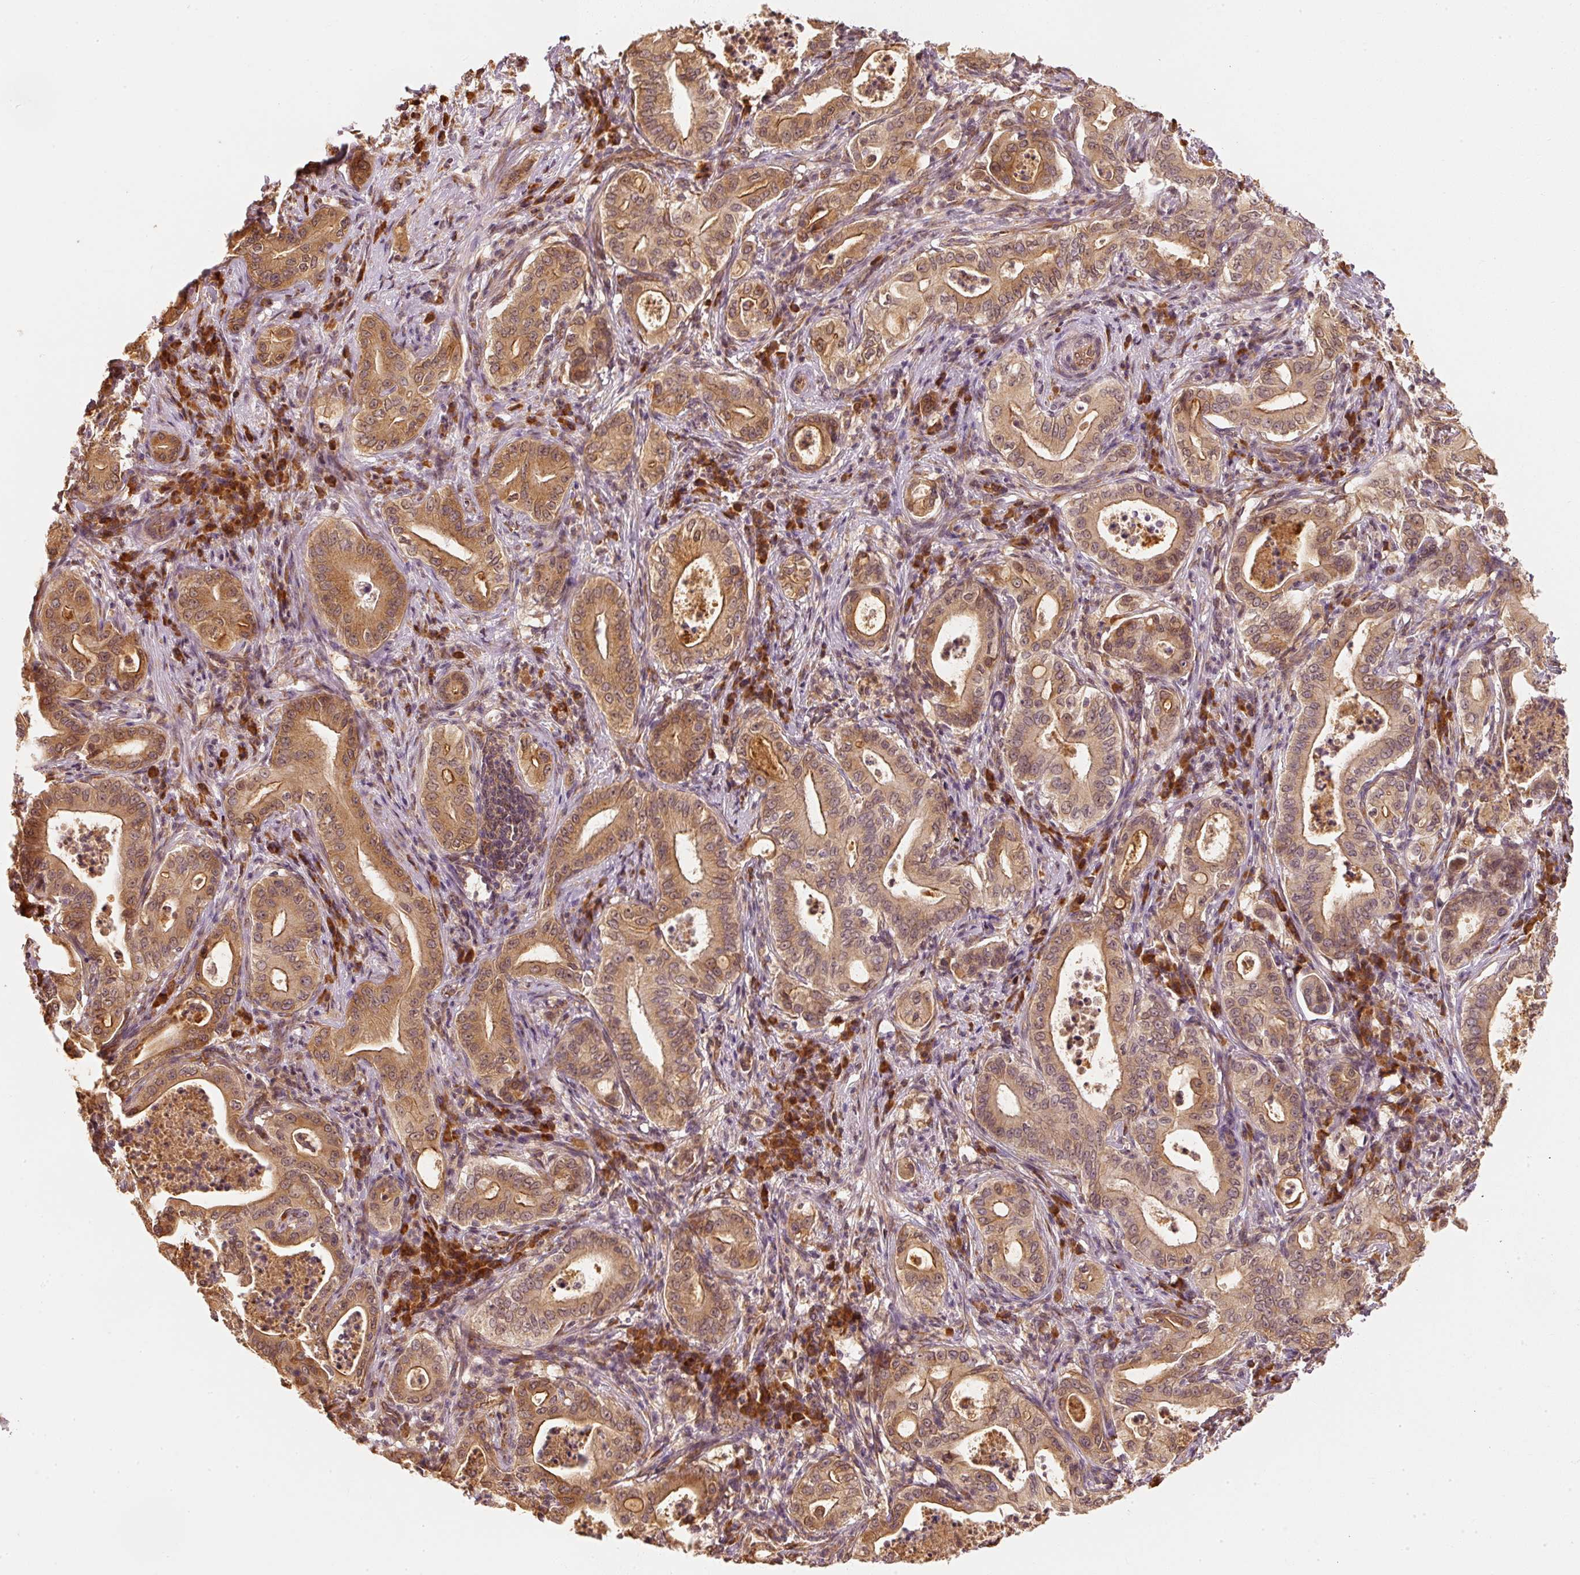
{"staining": {"intensity": "moderate", "quantity": ">75%", "location": "cytoplasmic/membranous"}, "tissue": "pancreatic cancer", "cell_type": "Tumor cells", "image_type": "cancer", "snomed": [{"axis": "morphology", "description": "Adenocarcinoma, NOS"}, {"axis": "topography", "description": "Pancreas"}], "caption": "Human pancreatic cancer (adenocarcinoma) stained with a protein marker demonstrates moderate staining in tumor cells.", "gene": "EEF1A2", "patient": {"sex": "male", "age": 71}}